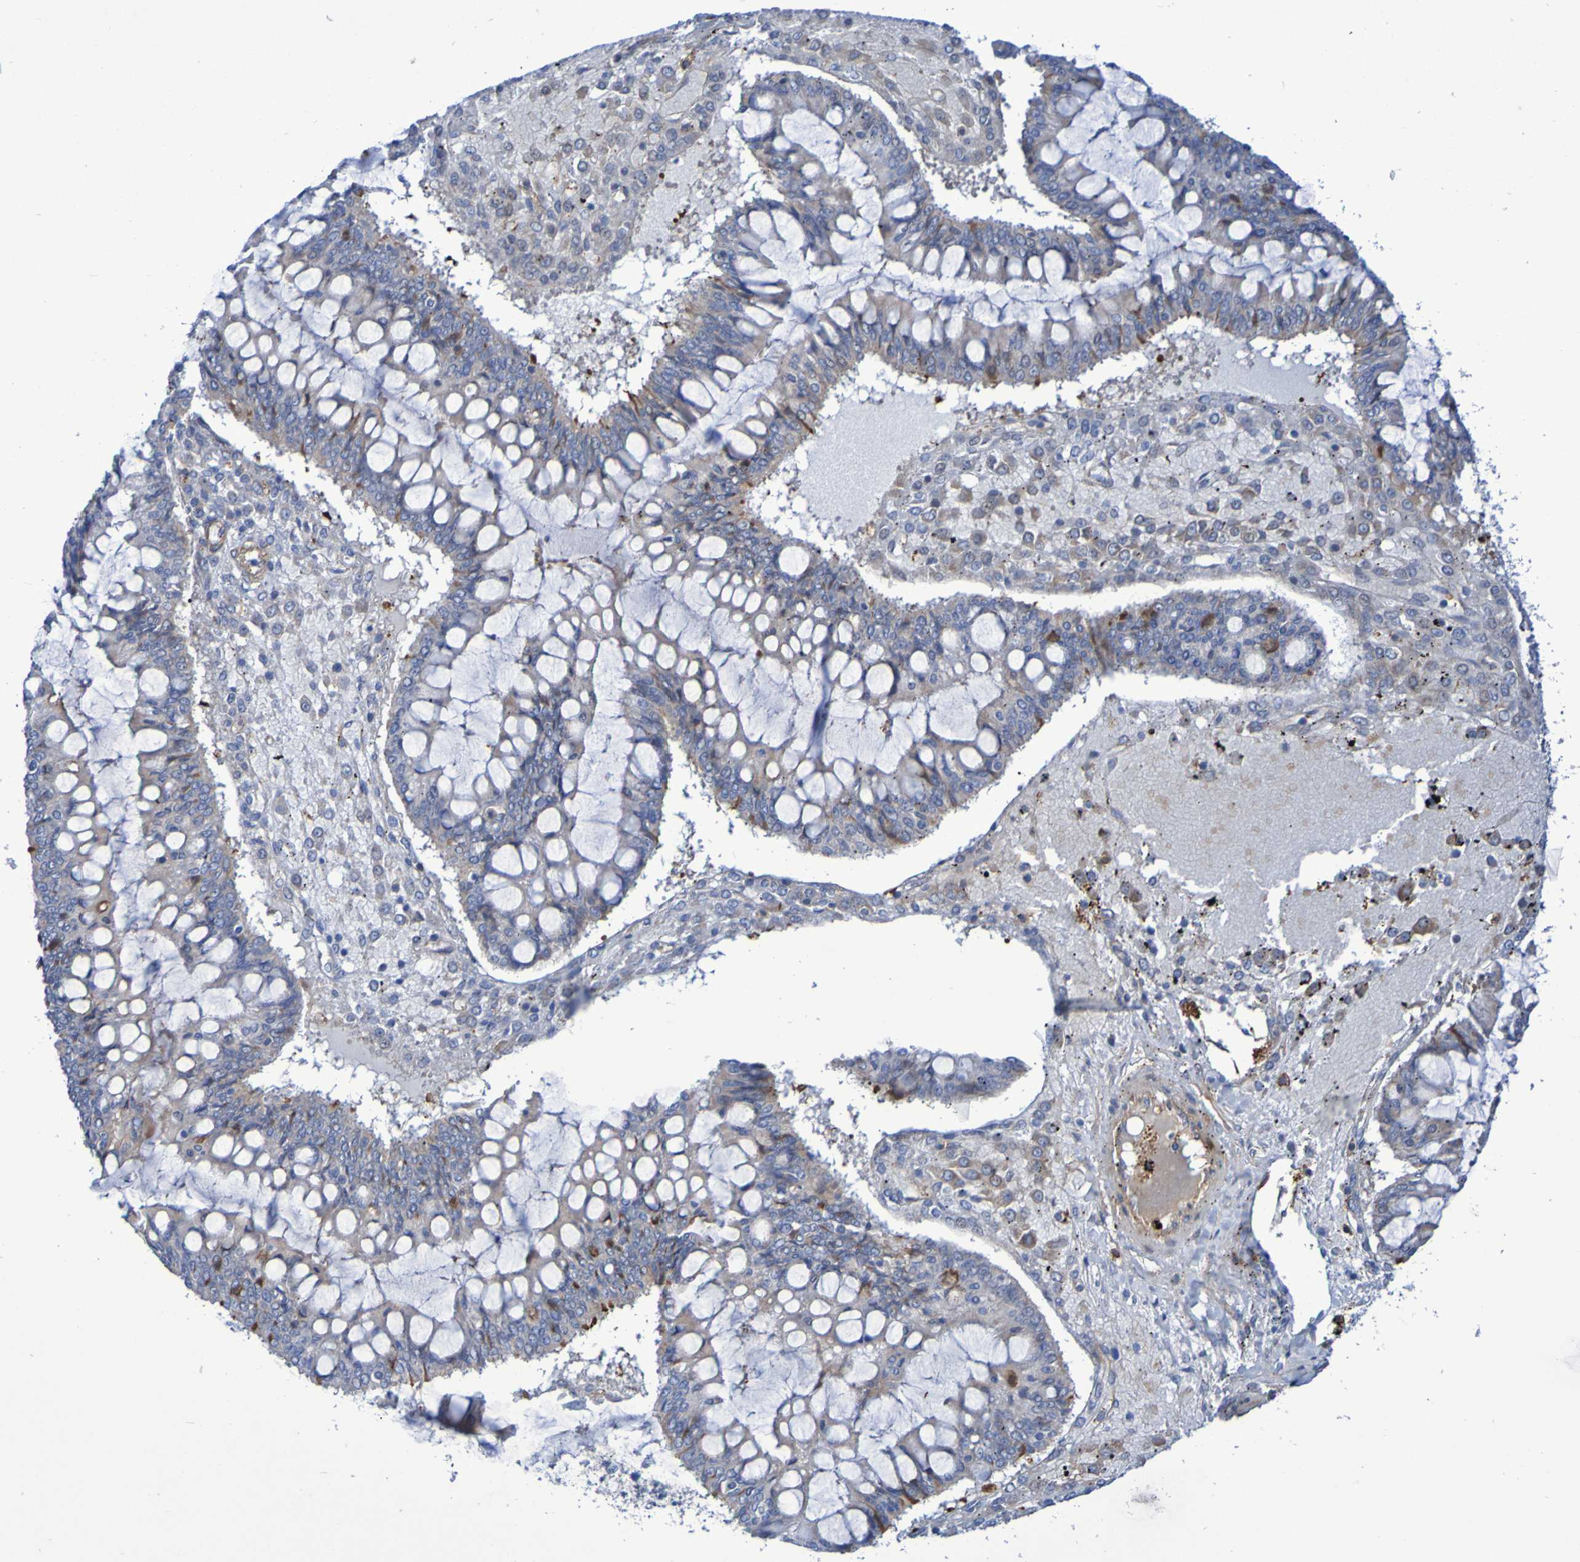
{"staining": {"intensity": "weak", "quantity": "<25%", "location": "cytoplasmic/membranous"}, "tissue": "ovarian cancer", "cell_type": "Tumor cells", "image_type": "cancer", "snomed": [{"axis": "morphology", "description": "Cystadenocarcinoma, mucinous, NOS"}, {"axis": "topography", "description": "Ovary"}], "caption": "The immunohistochemistry (IHC) image has no significant positivity in tumor cells of mucinous cystadenocarcinoma (ovarian) tissue. Nuclei are stained in blue.", "gene": "SCRG1", "patient": {"sex": "female", "age": 73}}